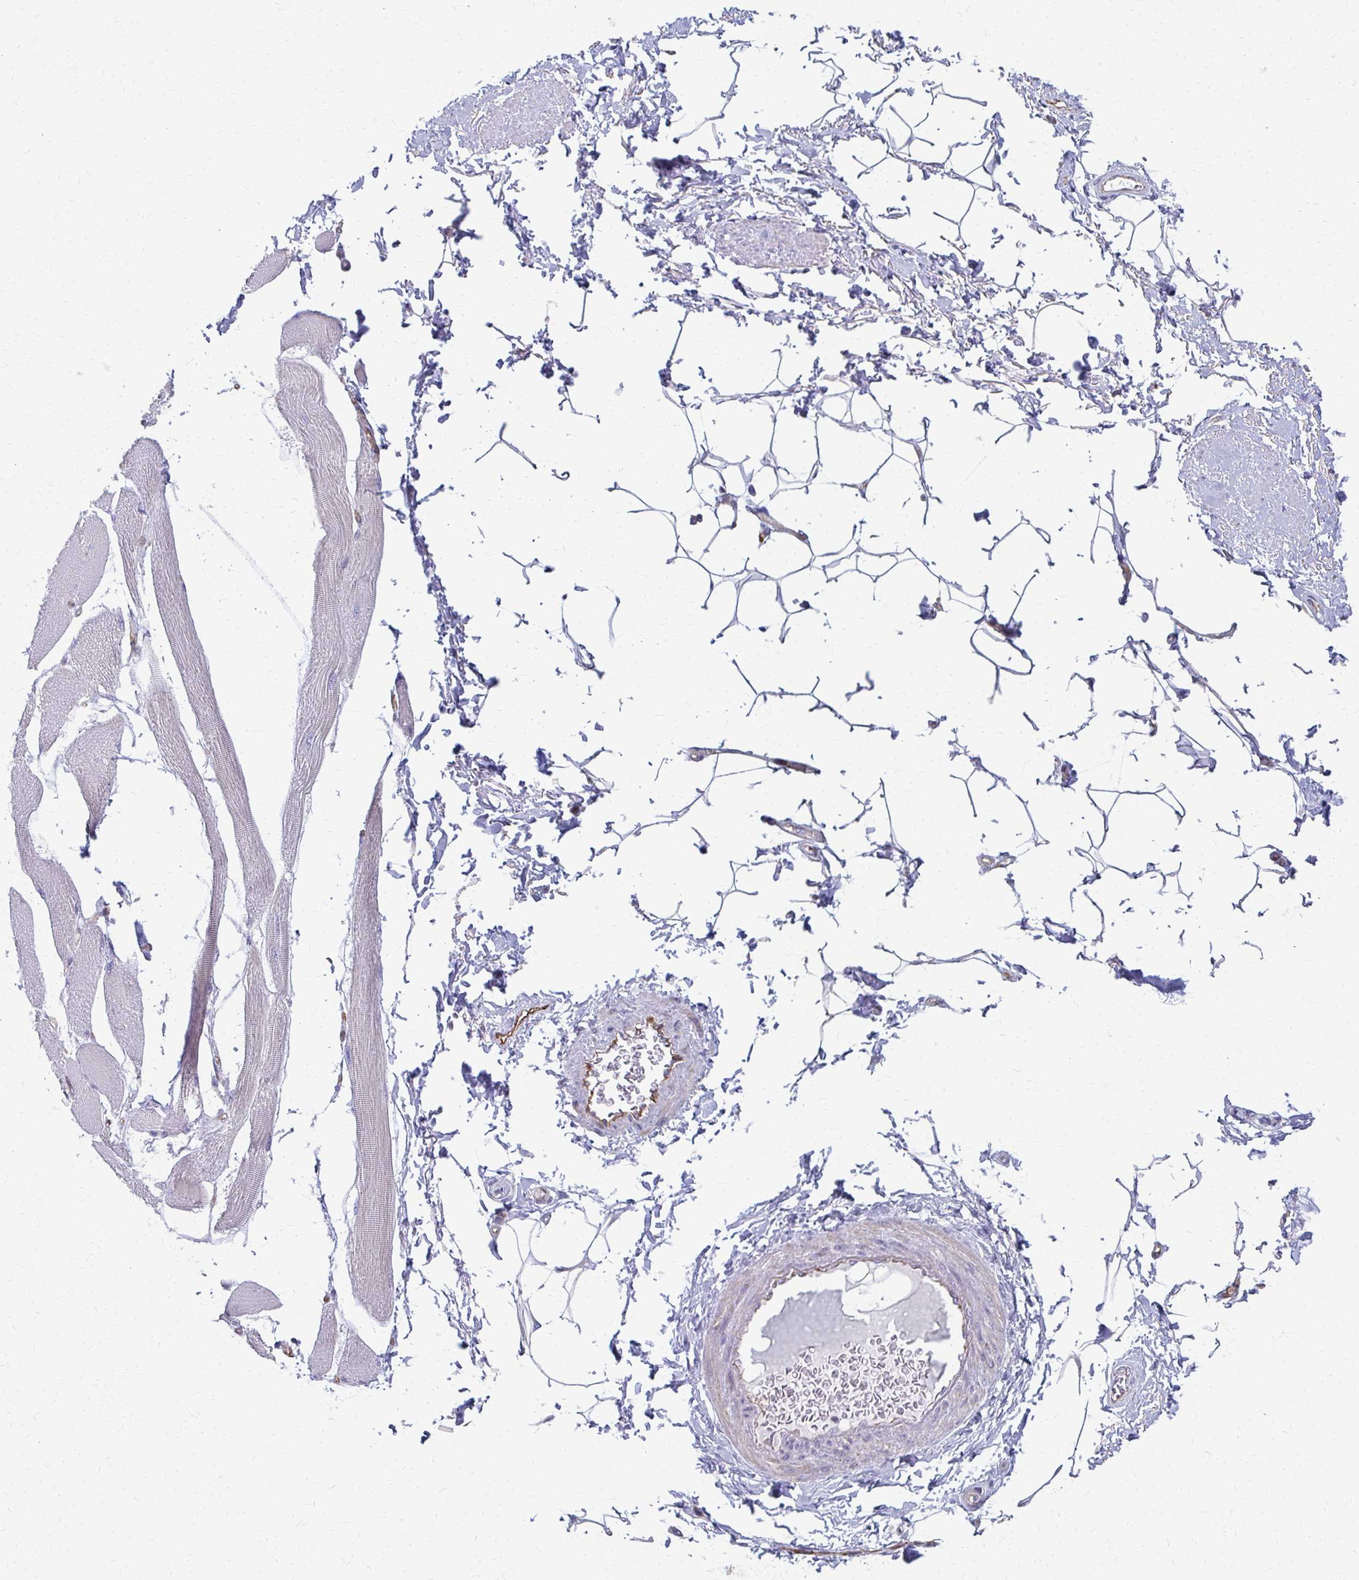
{"staining": {"intensity": "negative", "quantity": "none", "location": "none"}, "tissue": "adipose tissue", "cell_type": "Adipocytes", "image_type": "normal", "snomed": [{"axis": "morphology", "description": "Normal tissue, NOS"}, {"axis": "topography", "description": "Peripheral nerve tissue"}], "caption": "A histopathology image of adipose tissue stained for a protein exhibits no brown staining in adipocytes. (Brightfield microscopy of DAB (3,3'-diaminobenzidine) immunohistochemistry (IHC) at high magnification).", "gene": "FAHD1", "patient": {"sex": "male", "age": 51}}